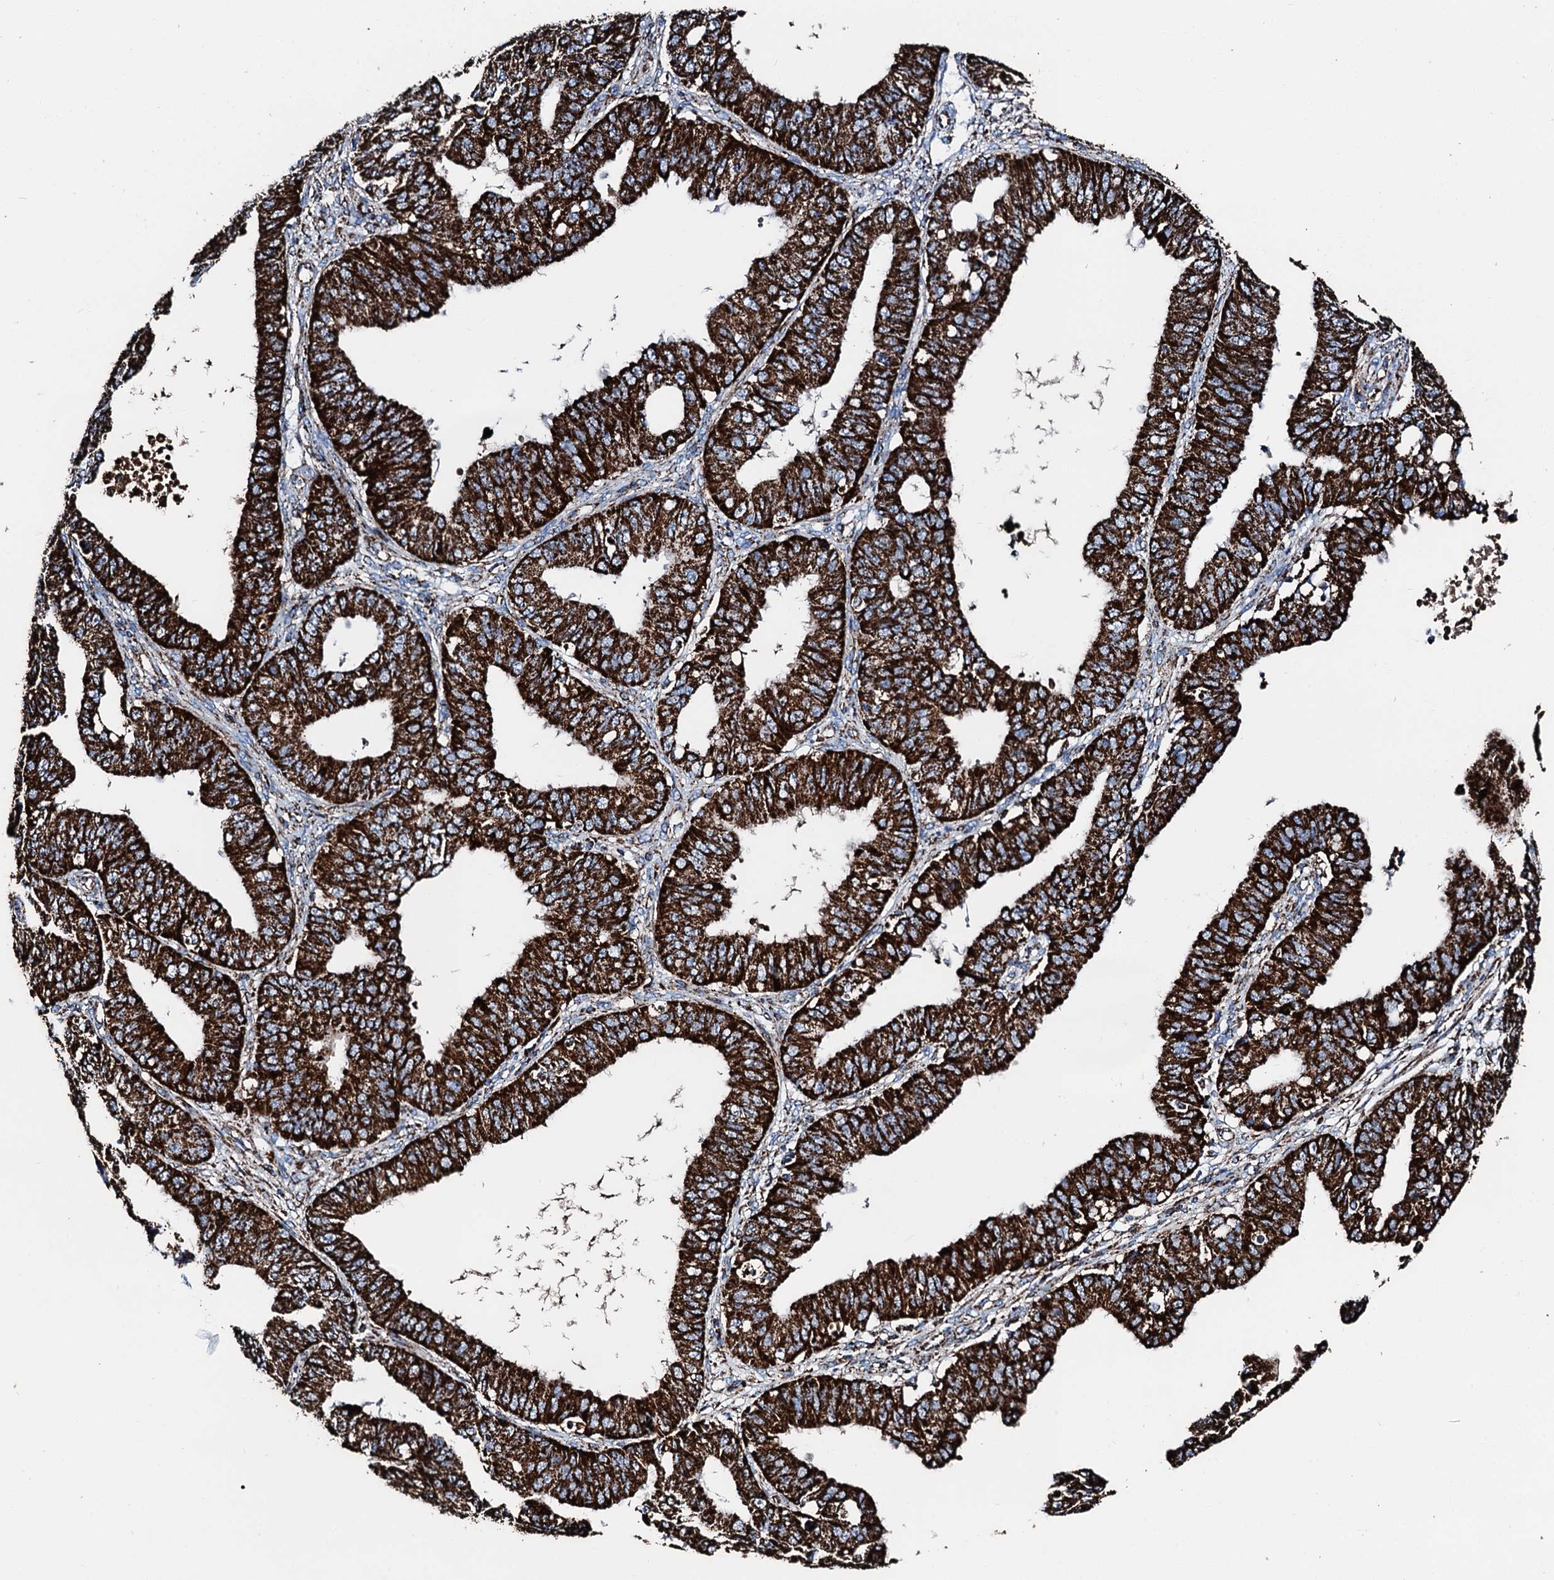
{"staining": {"intensity": "strong", "quantity": ">75%", "location": "cytoplasmic/membranous"}, "tissue": "ovarian cancer", "cell_type": "Tumor cells", "image_type": "cancer", "snomed": [{"axis": "morphology", "description": "Carcinoma, endometroid"}, {"axis": "topography", "description": "Appendix"}, {"axis": "topography", "description": "Ovary"}], "caption": "High-magnification brightfield microscopy of ovarian endometroid carcinoma stained with DAB (3,3'-diaminobenzidine) (brown) and counterstained with hematoxylin (blue). tumor cells exhibit strong cytoplasmic/membranous staining is identified in about>75% of cells.", "gene": "HADH", "patient": {"sex": "female", "age": 42}}